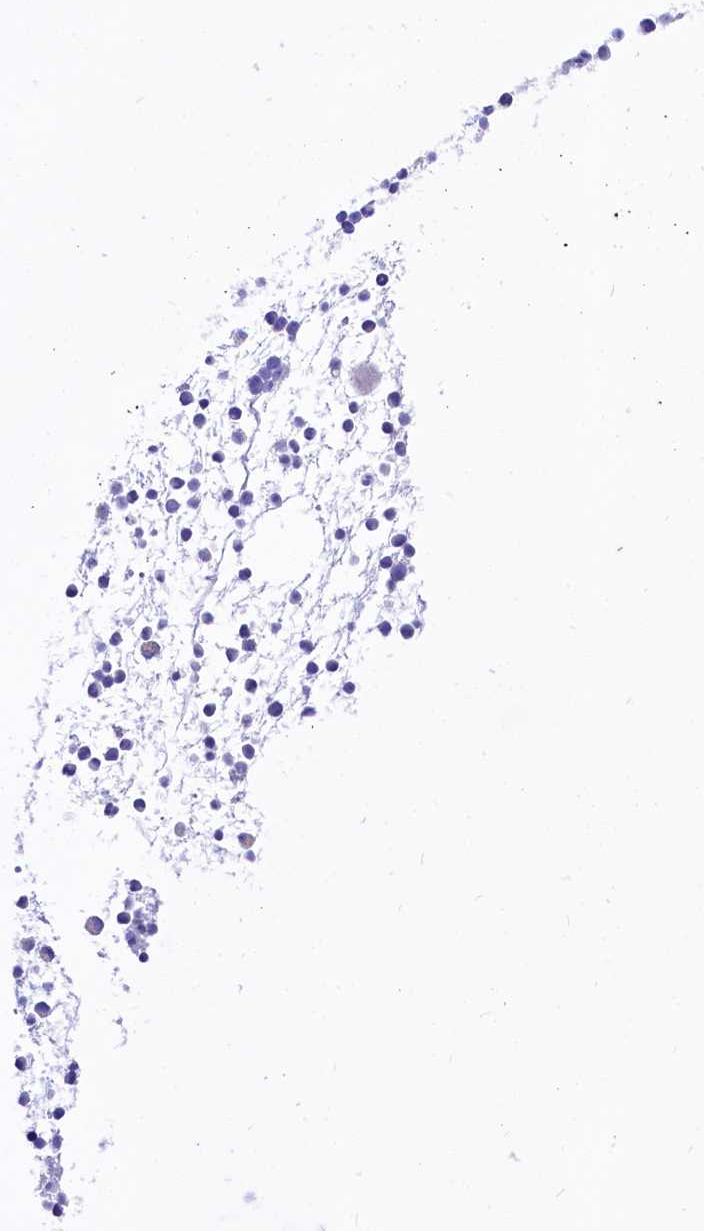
{"staining": {"intensity": "negative", "quantity": "none", "location": "none"}, "tissue": "bone marrow", "cell_type": "Hematopoietic cells", "image_type": "normal", "snomed": [{"axis": "morphology", "description": "Normal tissue, NOS"}, {"axis": "topography", "description": "Bone marrow"}], "caption": "Hematopoietic cells show no significant staining in unremarkable bone marrow.", "gene": "ABHD5", "patient": {"sex": "male", "age": 54}}